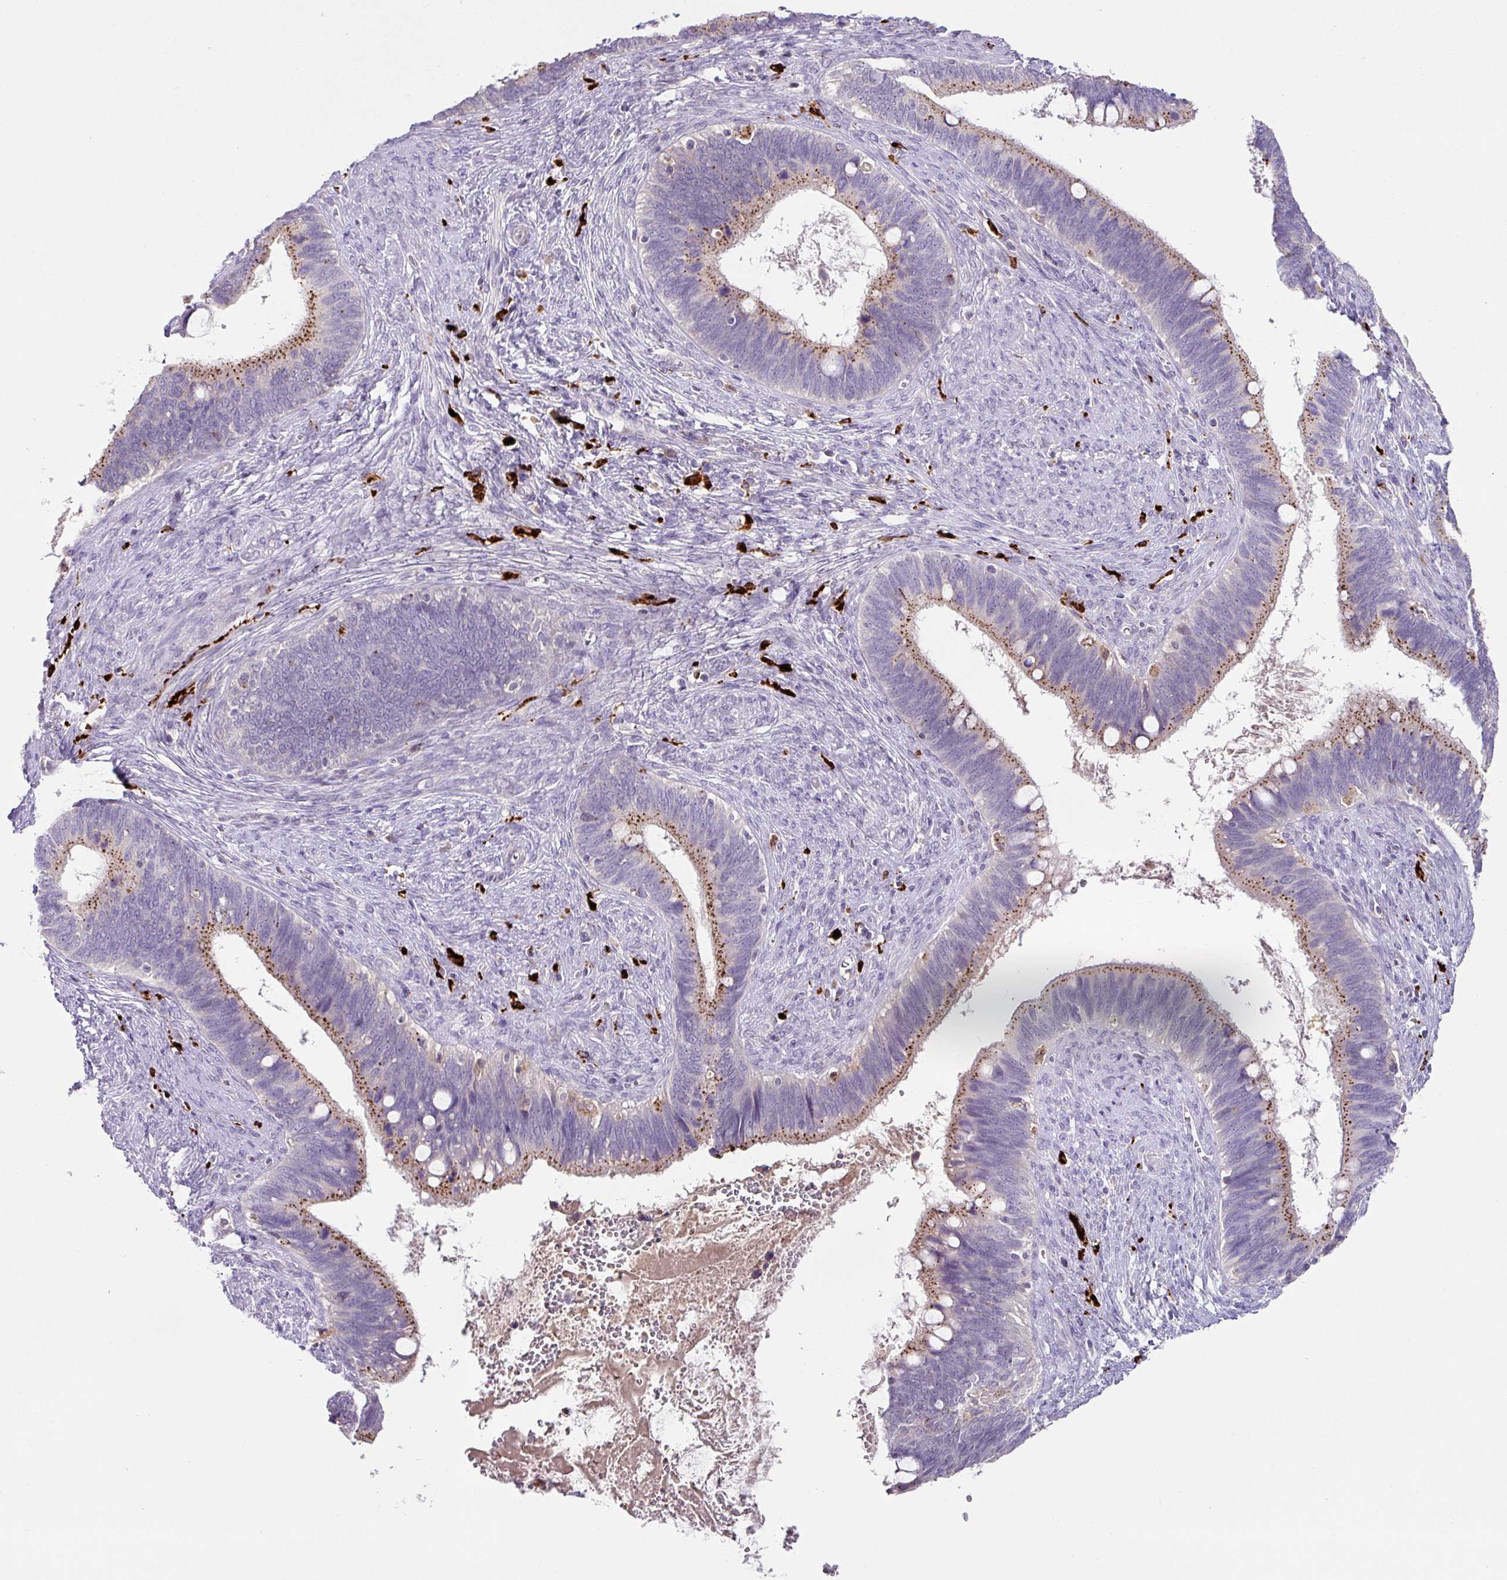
{"staining": {"intensity": "moderate", "quantity": "25%-75%", "location": "cytoplasmic/membranous"}, "tissue": "cervical cancer", "cell_type": "Tumor cells", "image_type": "cancer", "snomed": [{"axis": "morphology", "description": "Adenocarcinoma, NOS"}, {"axis": "topography", "description": "Cervix"}], "caption": "The image reveals a brown stain indicating the presence of a protein in the cytoplasmic/membranous of tumor cells in cervical cancer.", "gene": "PLEKHH3", "patient": {"sex": "female", "age": 42}}